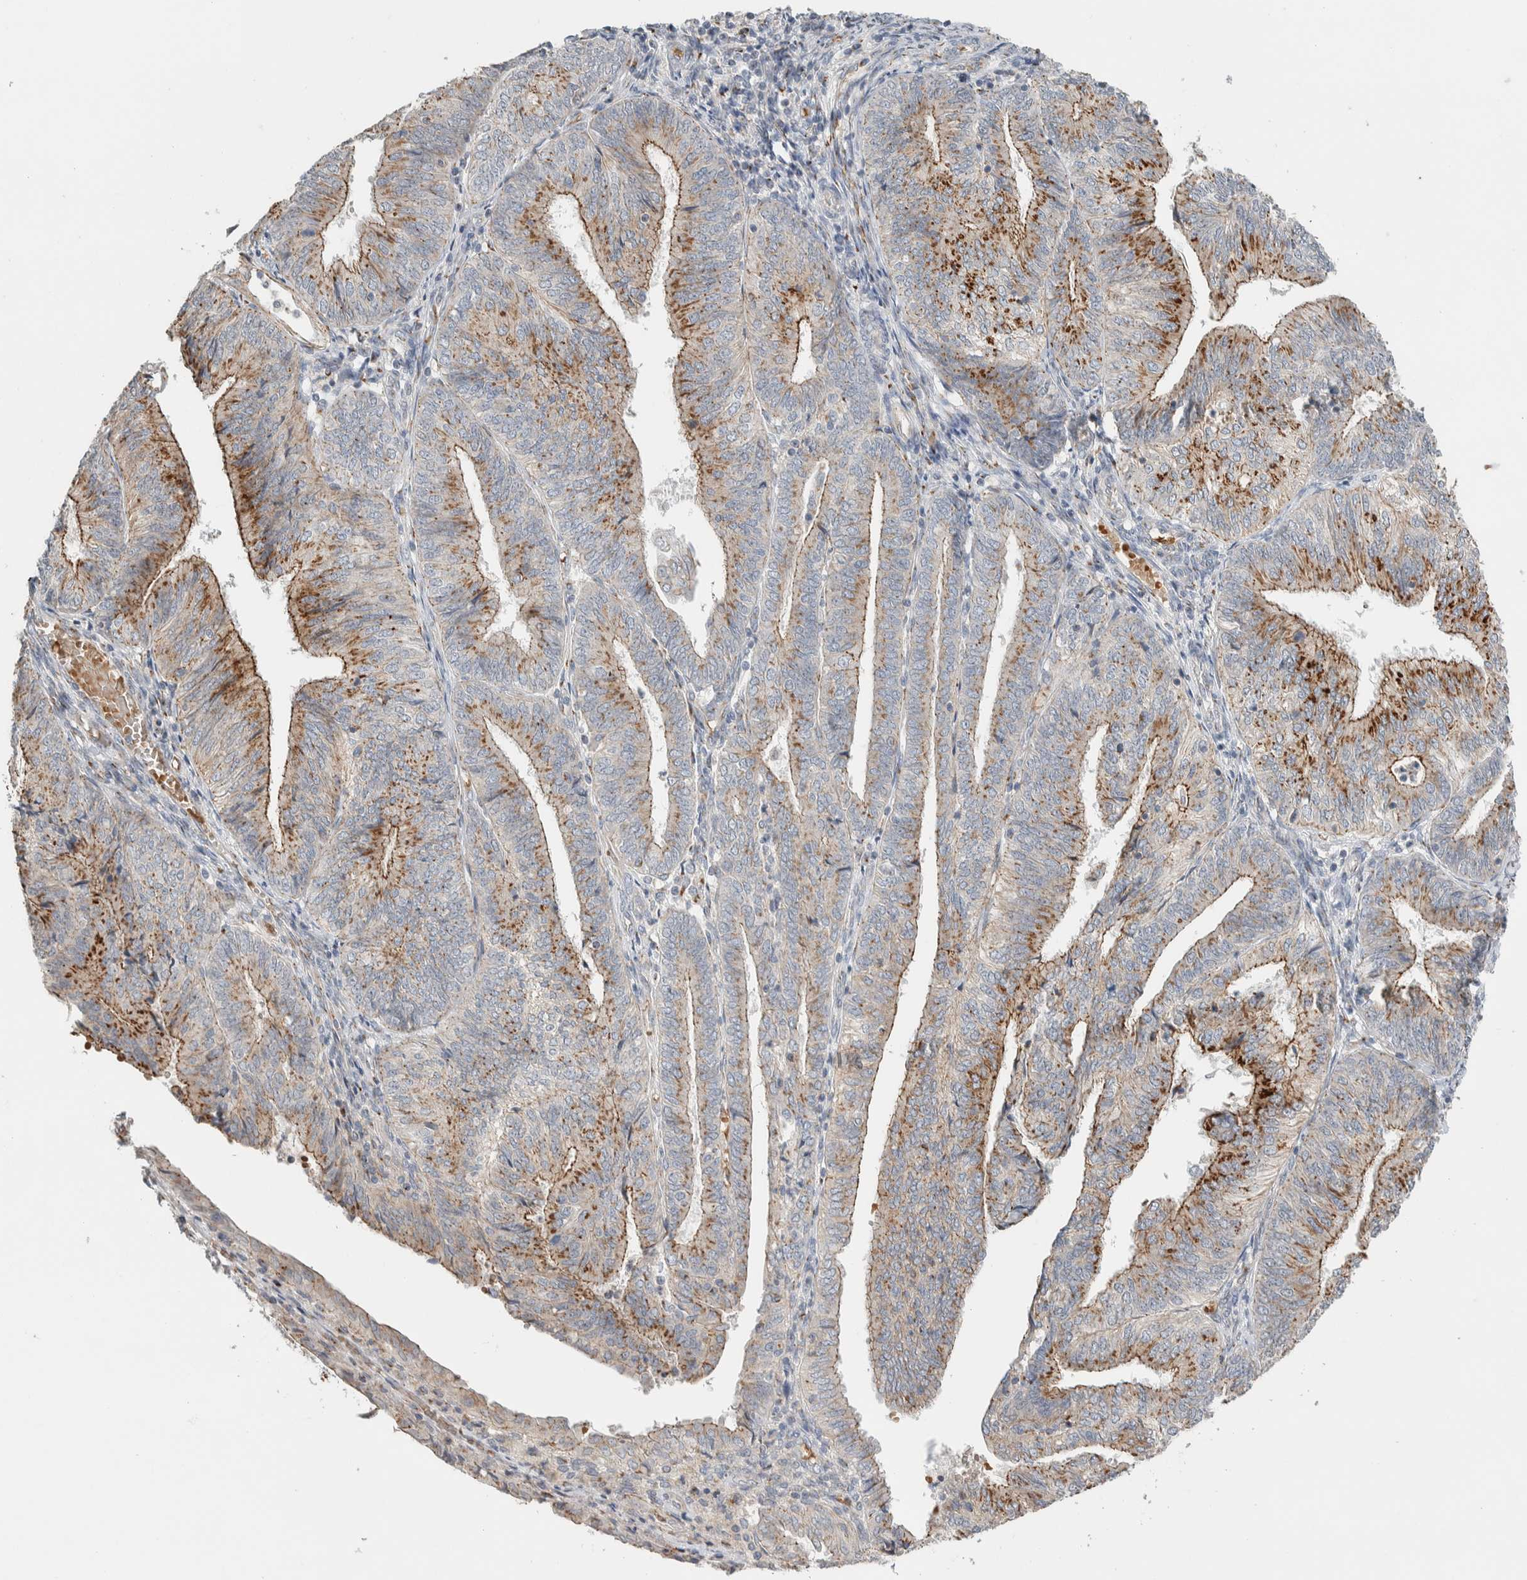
{"staining": {"intensity": "moderate", "quantity": "25%-75%", "location": "cytoplasmic/membranous"}, "tissue": "endometrial cancer", "cell_type": "Tumor cells", "image_type": "cancer", "snomed": [{"axis": "morphology", "description": "Adenocarcinoma, NOS"}, {"axis": "topography", "description": "Endometrium"}], "caption": "A photomicrograph showing moderate cytoplasmic/membranous positivity in approximately 25%-75% of tumor cells in endometrial adenocarcinoma, as visualized by brown immunohistochemical staining.", "gene": "SLC38A10", "patient": {"sex": "female", "age": 58}}